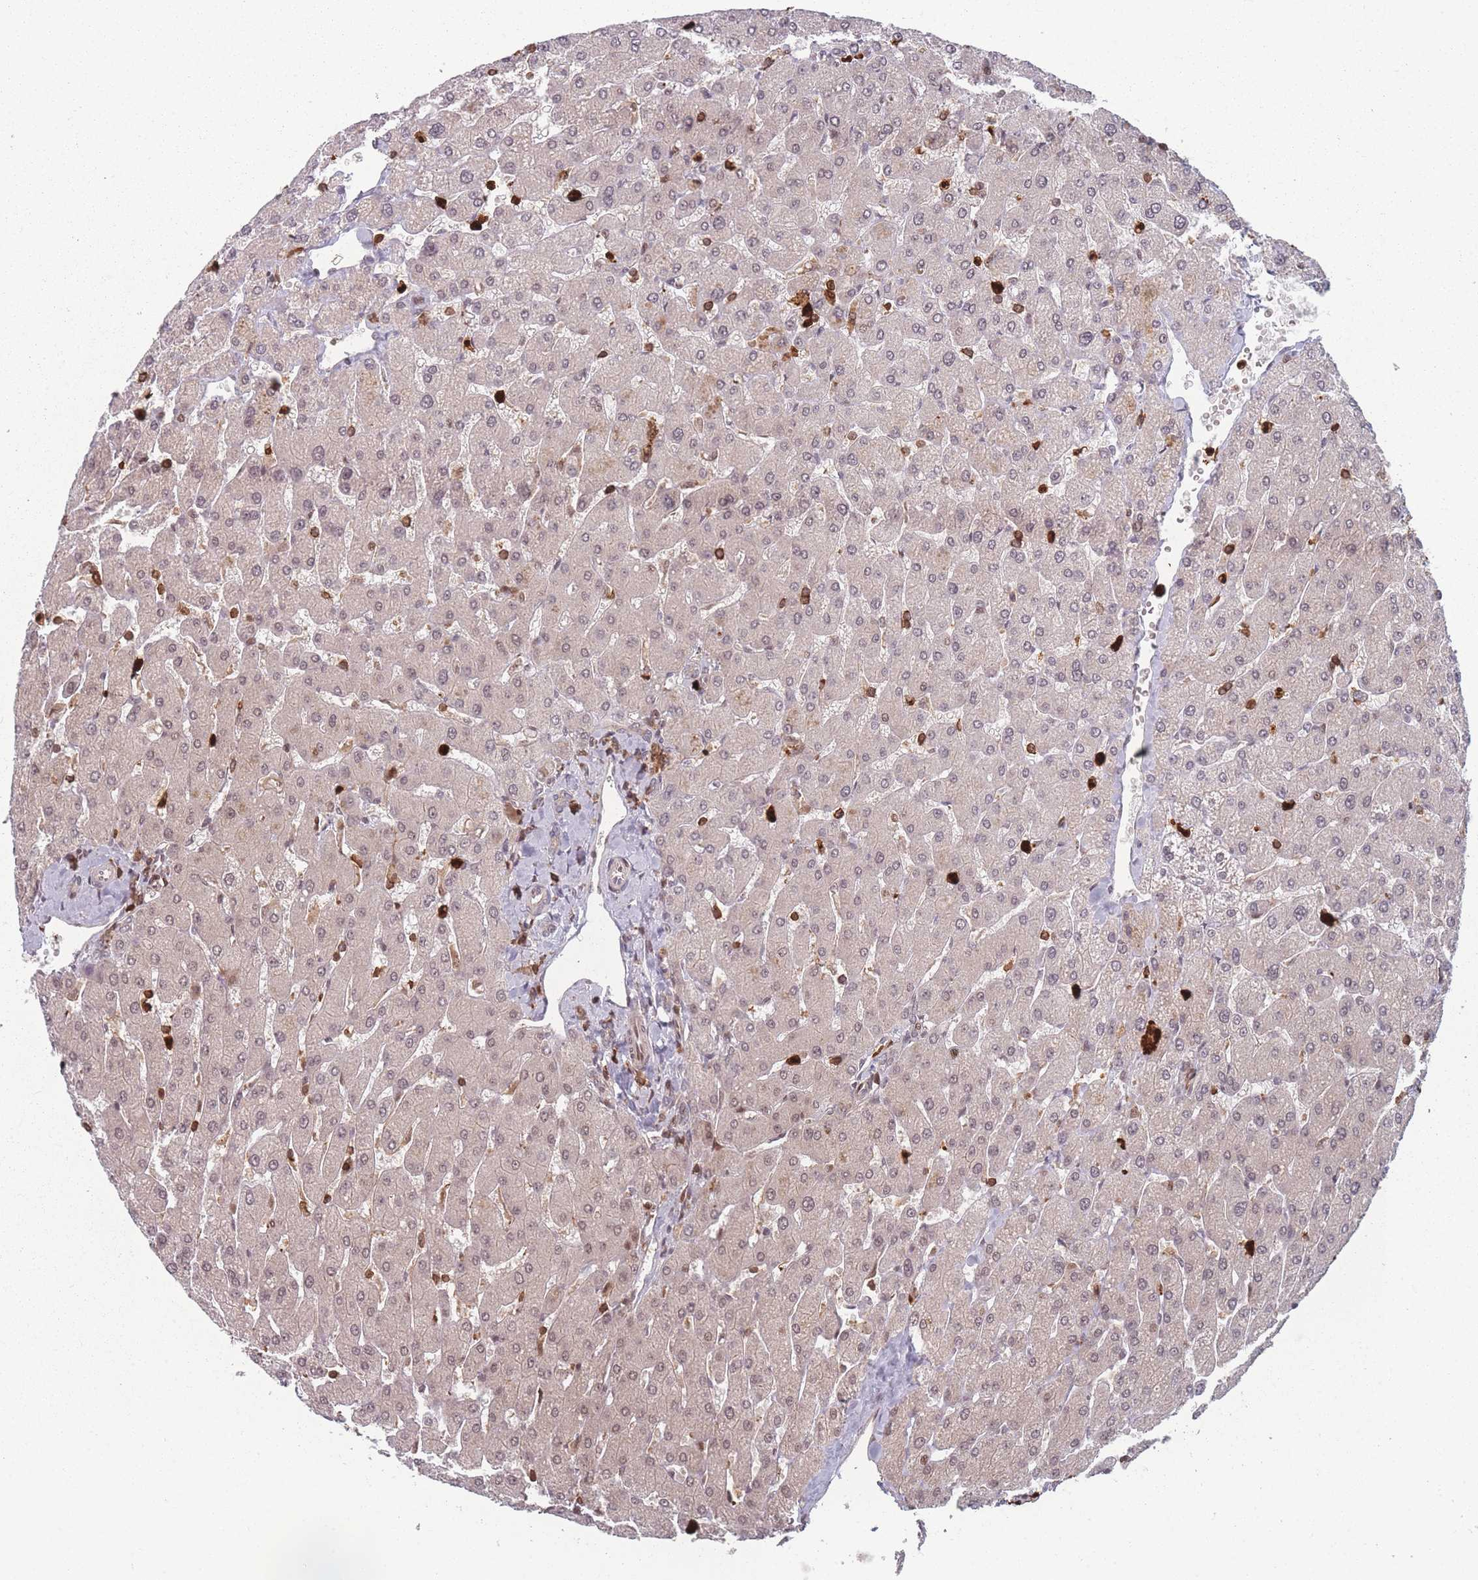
{"staining": {"intensity": "weak", "quantity": "<25%", "location": "nuclear"}, "tissue": "liver", "cell_type": "Cholangiocytes", "image_type": "normal", "snomed": [{"axis": "morphology", "description": "Normal tissue, NOS"}, {"axis": "topography", "description": "Liver"}], "caption": "Immunohistochemistry image of normal liver: human liver stained with DAB (3,3'-diaminobenzidine) reveals no significant protein expression in cholangiocytes. The staining was performed using DAB (3,3'-diaminobenzidine) to visualize the protein expression in brown, while the nuclei were stained in blue with hematoxylin (Magnification: 20x).", "gene": "WDR55", "patient": {"sex": "male", "age": 55}}